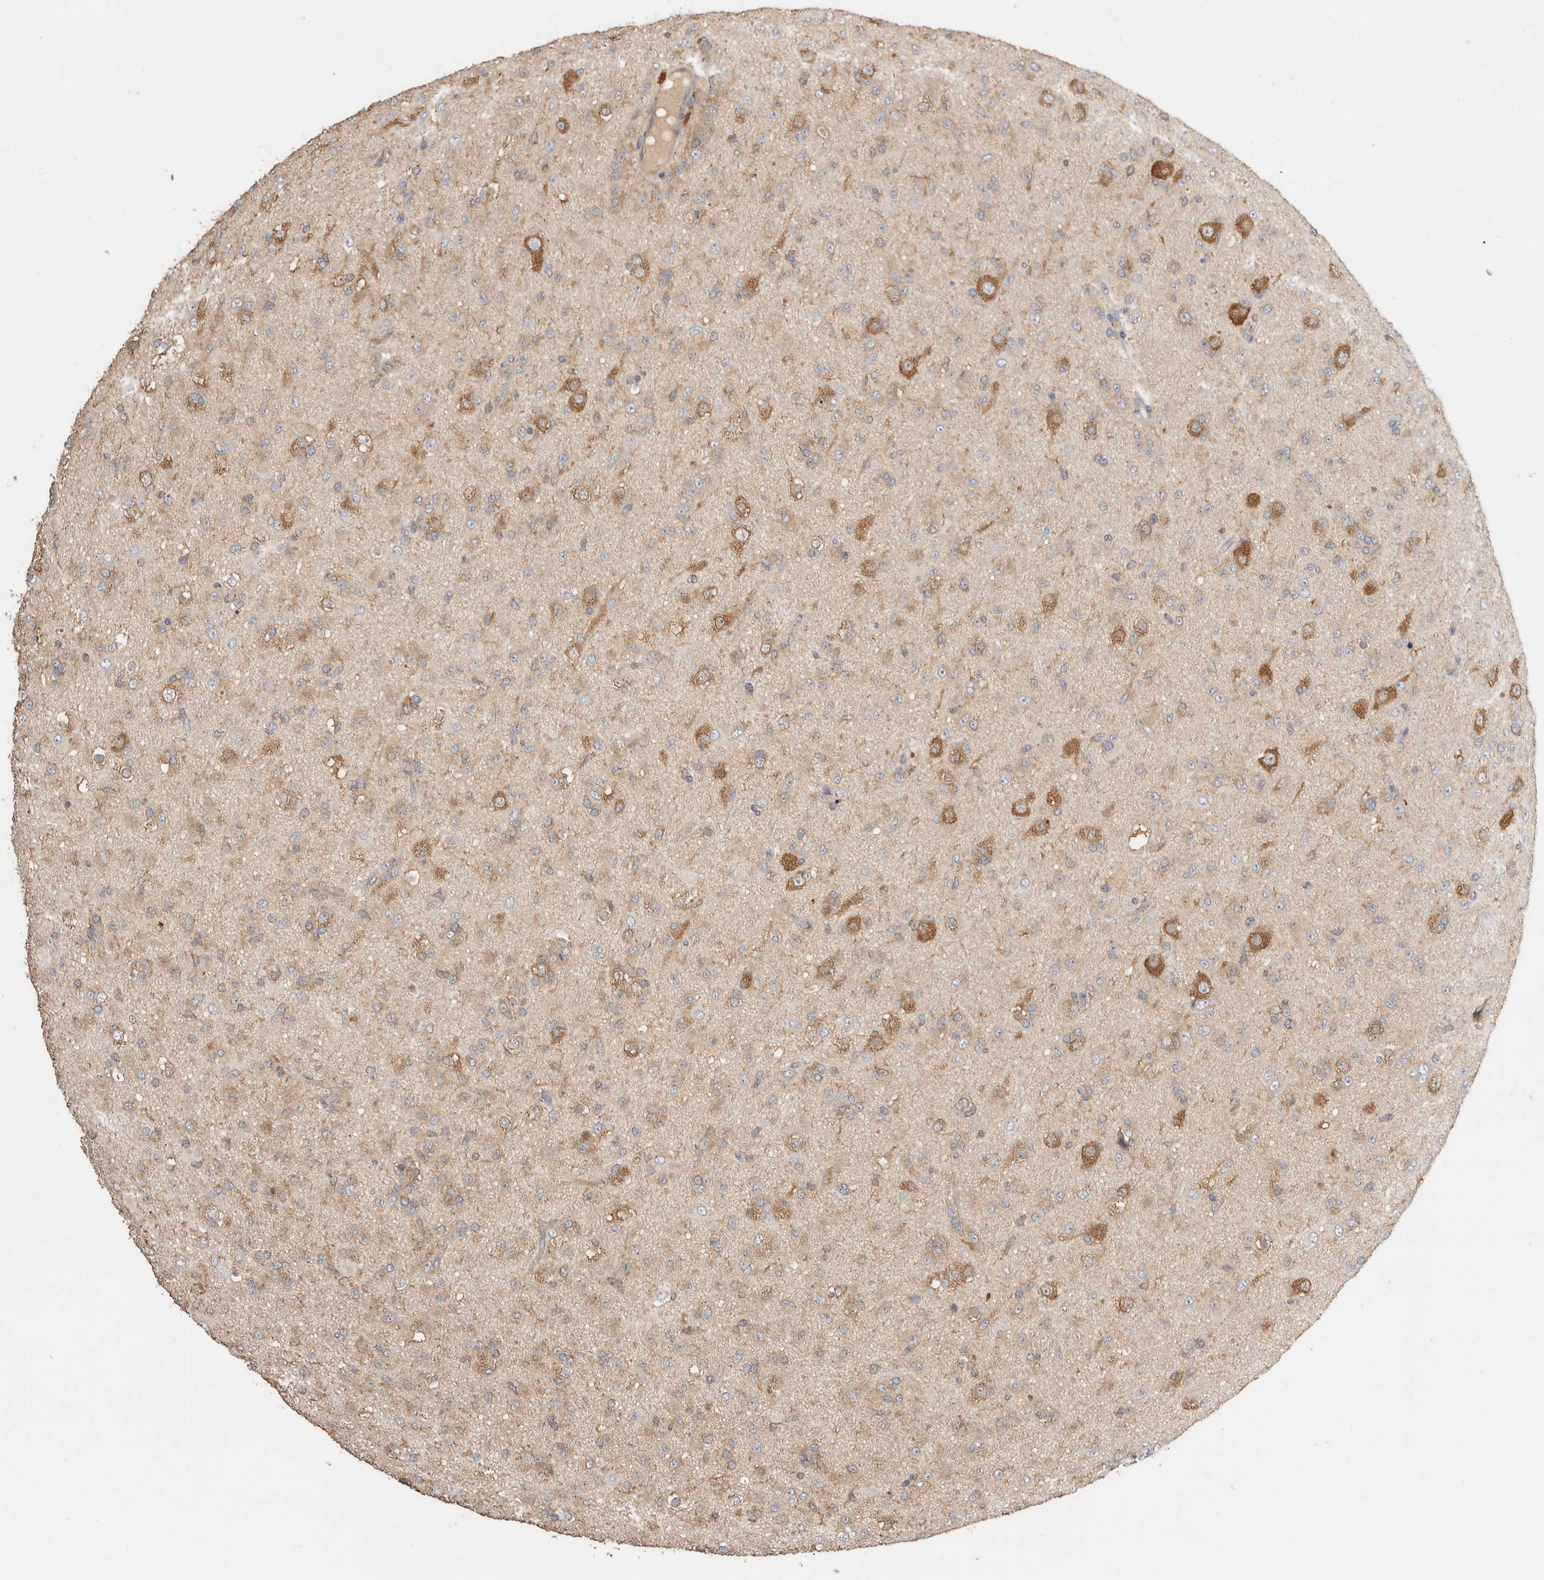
{"staining": {"intensity": "weak", "quantity": "25%-75%", "location": "cytoplasmic/membranous"}, "tissue": "glioma", "cell_type": "Tumor cells", "image_type": "cancer", "snomed": [{"axis": "morphology", "description": "Glioma, malignant, Low grade"}, {"axis": "topography", "description": "Brain"}], "caption": "Protein staining by immunohistochemistry reveals weak cytoplasmic/membranous positivity in about 25%-75% of tumor cells in glioma.", "gene": "EIF4G3", "patient": {"sex": "male", "age": 65}}